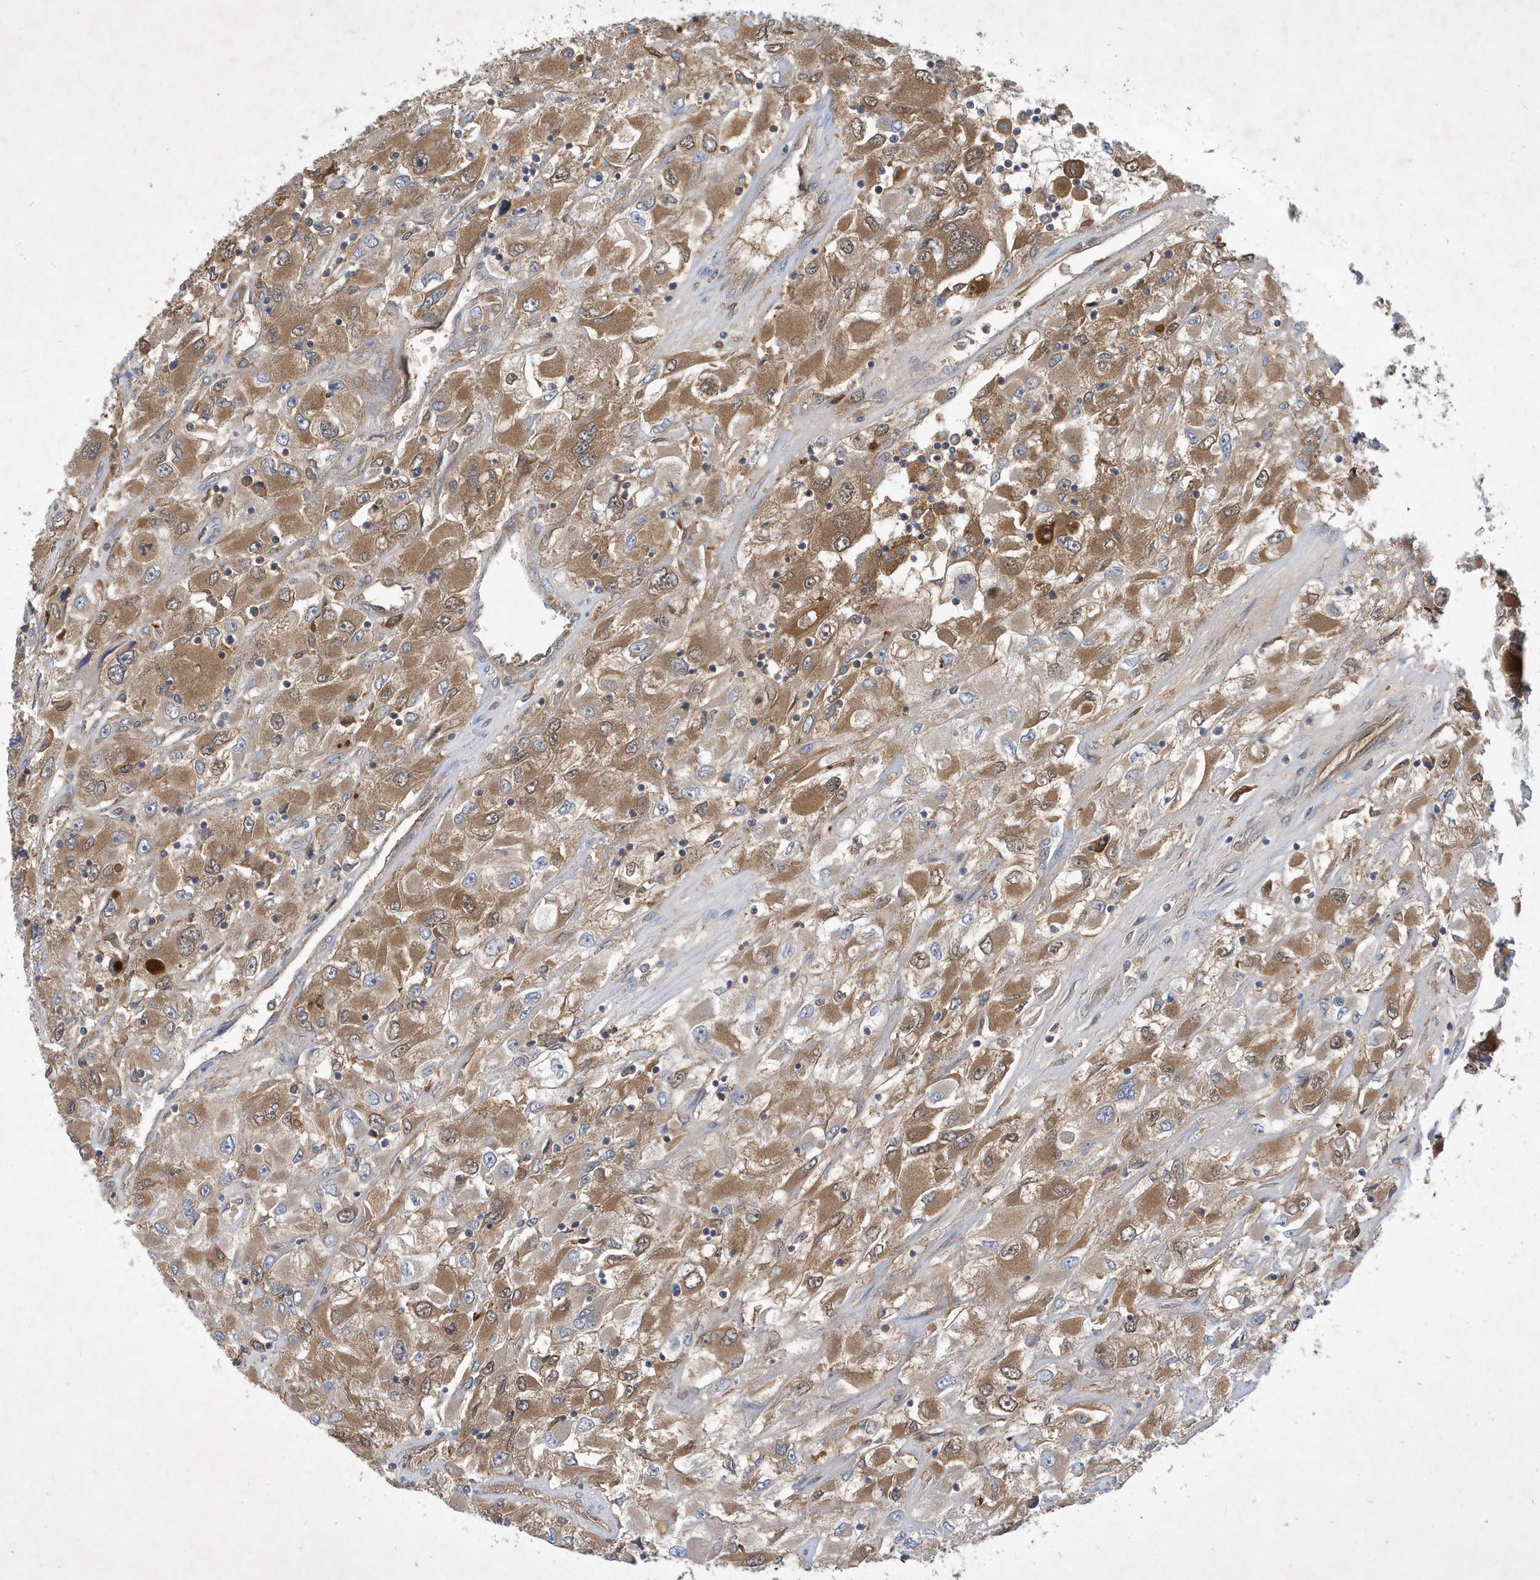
{"staining": {"intensity": "moderate", "quantity": ">75%", "location": "cytoplasmic/membranous,nuclear"}, "tissue": "renal cancer", "cell_type": "Tumor cells", "image_type": "cancer", "snomed": [{"axis": "morphology", "description": "Adenocarcinoma, NOS"}, {"axis": "topography", "description": "Kidney"}], "caption": "Immunohistochemical staining of human renal cancer shows medium levels of moderate cytoplasmic/membranous and nuclear protein positivity in approximately >75% of tumor cells. (brown staining indicates protein expression, while blue staining denotes nuclei).", "gene": "STK19", "patient": {"sex": "female", "age": 52}}